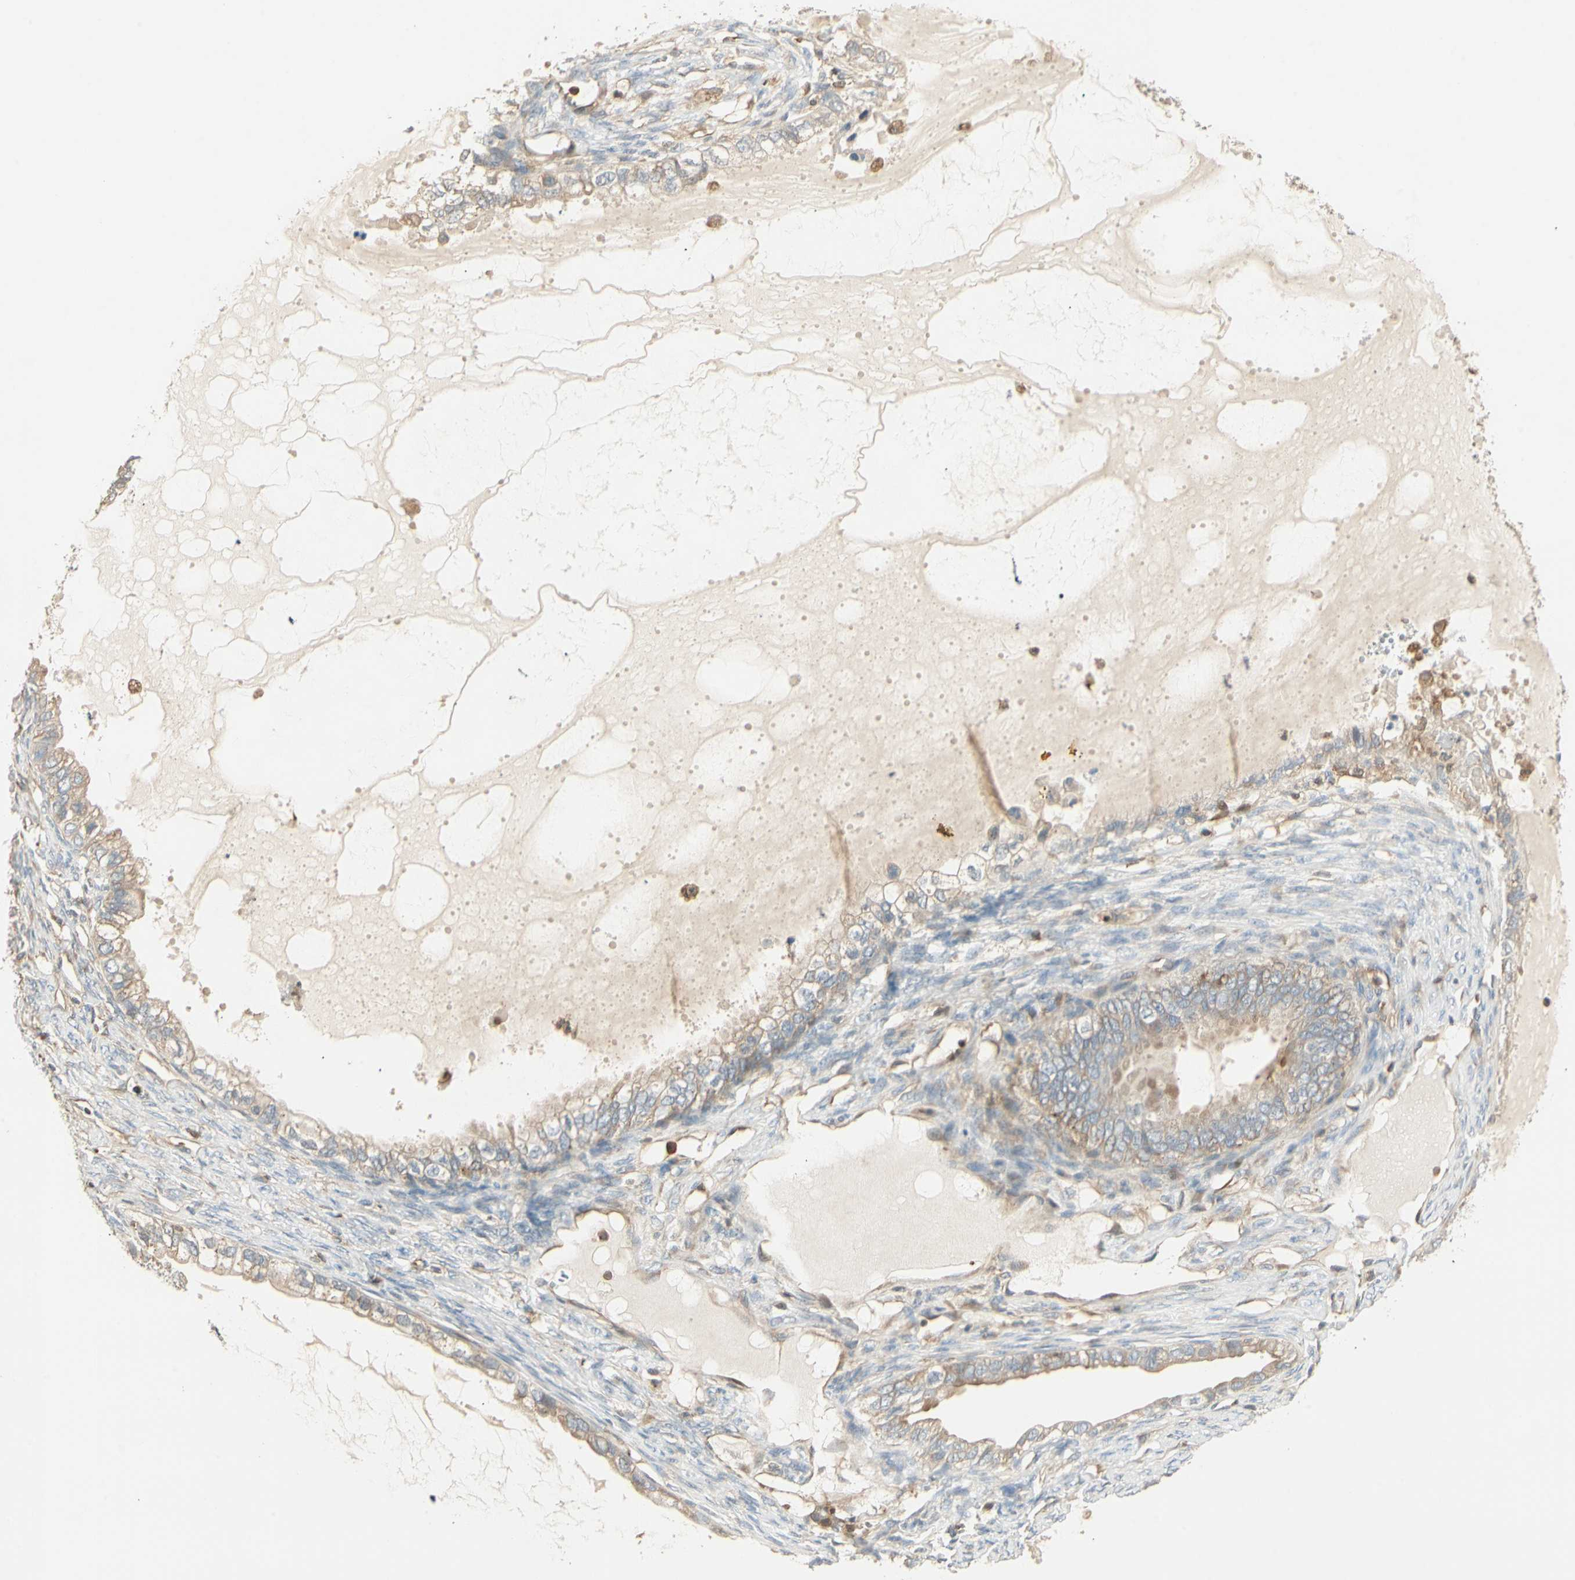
{"staining": {"intensity": "weak", "quantity": ">75%", "location": "cytoplasmic/membranous"}, "tissue": "ovarian cancer", "cell_type": "Tumor cells", "image_type": "cancer", "snomed": [{"axis": "morphology", "description": "Cystadenocarcinoma, mucinous, NOS"}, {"axis": "topography", "description": "Ovary"}], "caption": "The immunohistochemical stain labels weak cytoplasmic/membranous staining in tumor cells of ovarian mucinous cystadenocarcinoma tissue.", "gene": "CRLF3", "patient": {"sex": "female", "age": 80}}